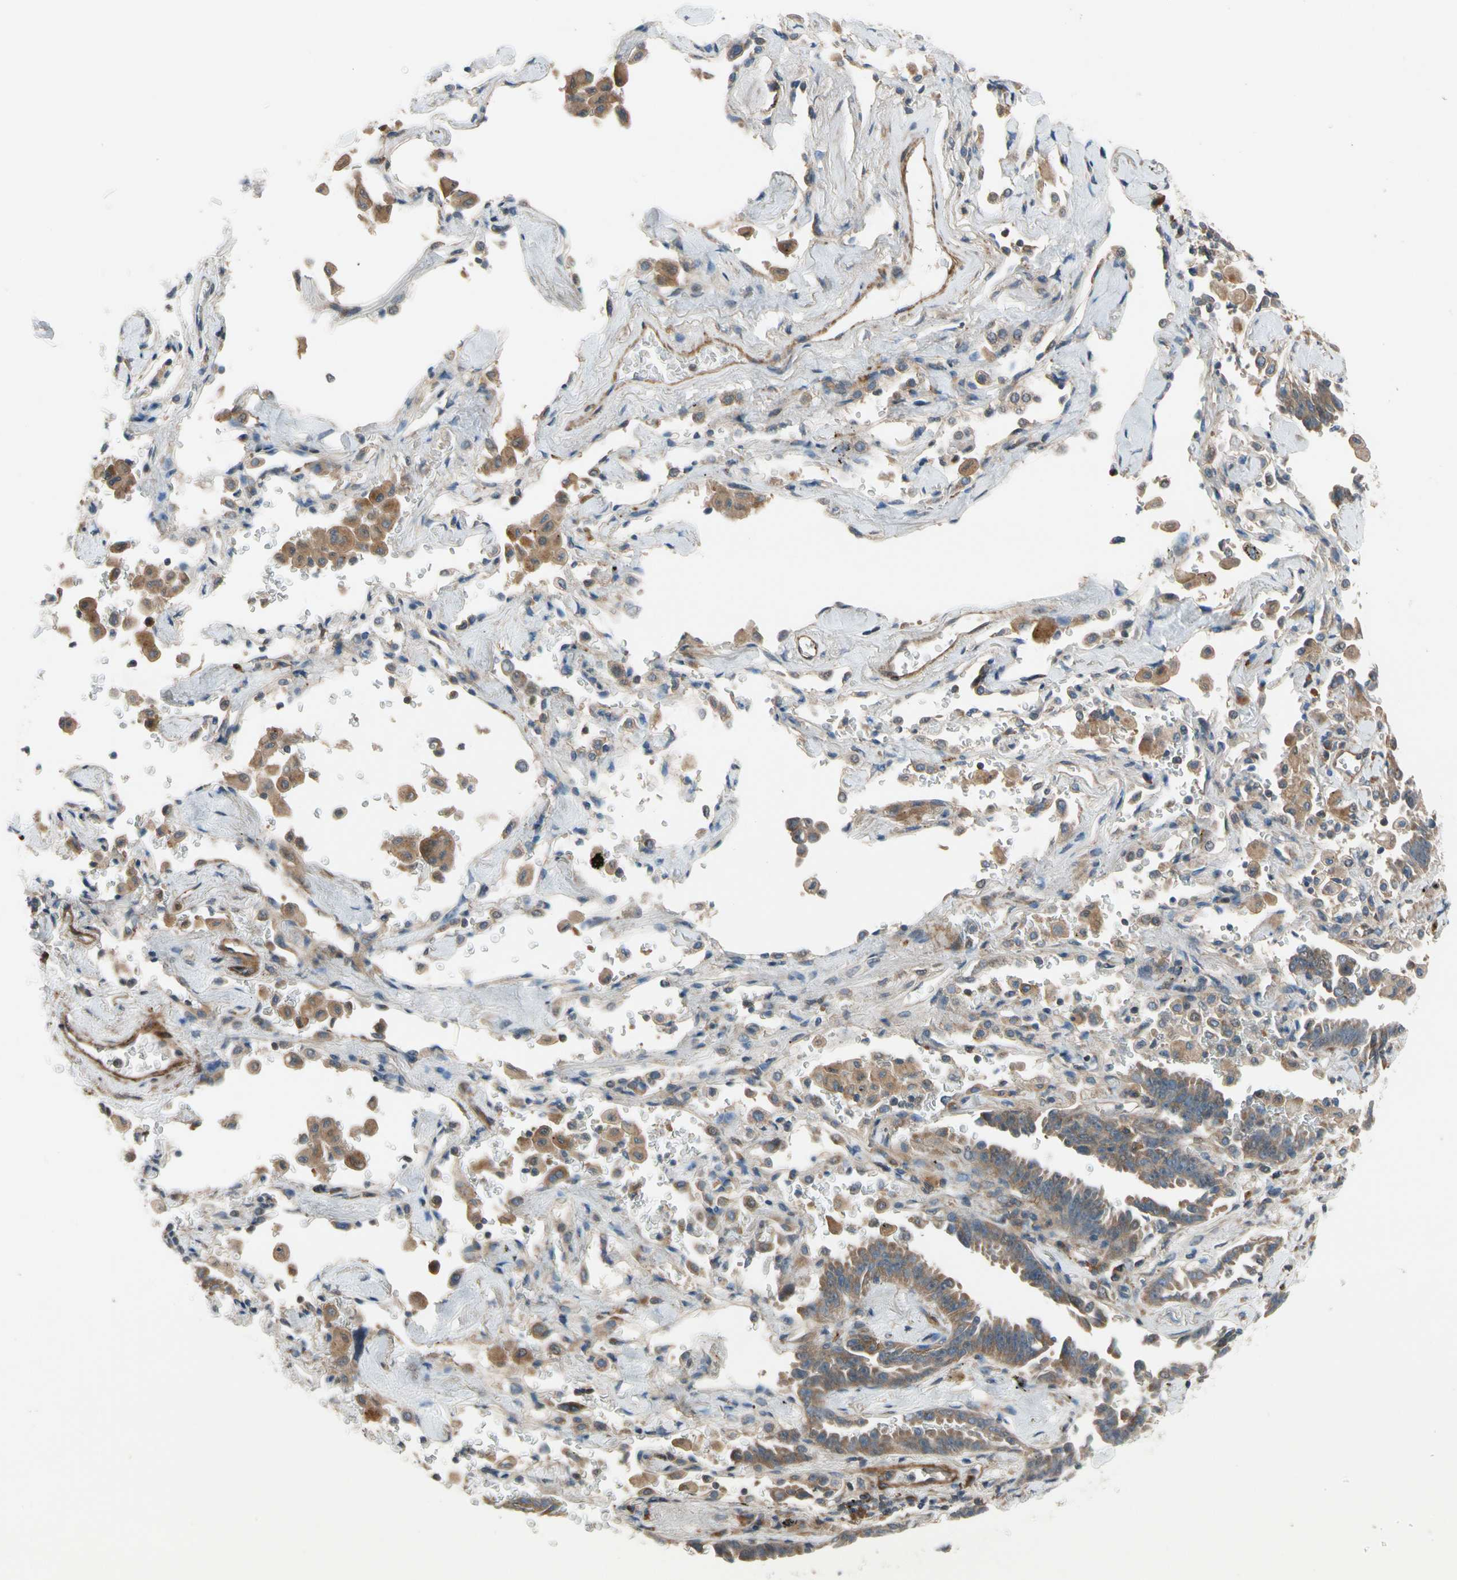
{"staining": {"intensity": "moderate", "quantity": ">75%", "location": "cytoplasmic/membranous"}, "tissue": "lung cancer", "cell_type": "Tumor cells", "image_type": "cancer", "snomed": [{"axis": "morphology", "description": "Adenocarcinoma, NOS"}, {"axis": "topography", "description": "Lung"}], "caption": "Protein staining reveals moderate cytoplasmic/membranous staining in about >75% of tumor cells in lung adenocarcinoma.", "gene": "MST1R", "patient": {"sex": "female", "age": 64}}